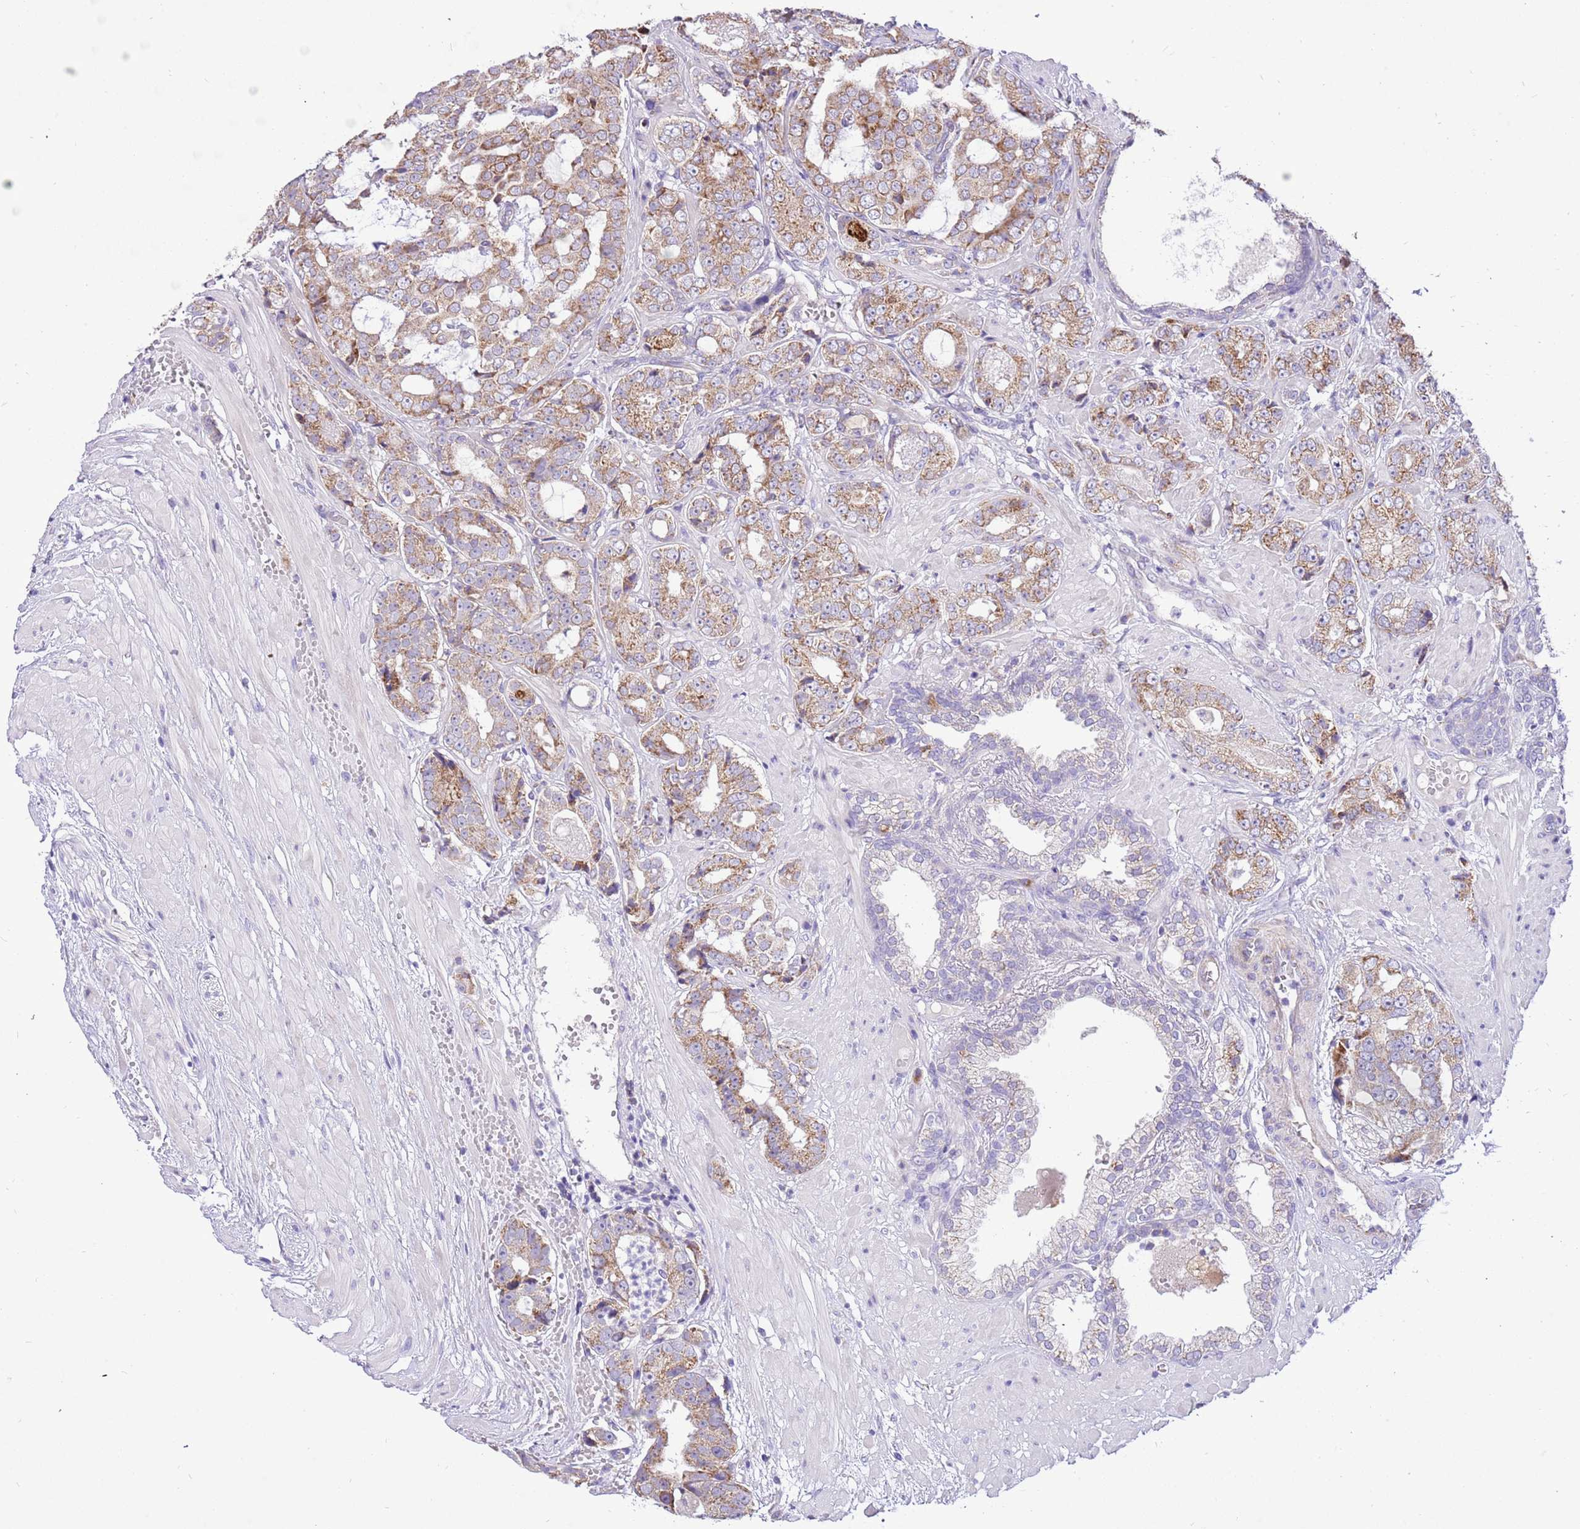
{"staining": {"intensity": "moderate", "quantity": ">75%", "location": "cytoplasmic/membranous"}, "tissue": "prostate cancer", "cell_type": "Tumor cells", "image_type": "cancer", "snomed": [{"axis": "morphology", "description": "Adenocarcinoma, High grade"}, {"axis": "topography", "description": "Prostate"}], "caption": "Moderate cytoplasmic/membranous positivity is appreciated in about >75% of tumor cells in prostate cancer. (brown staining indicates protein expression, while blue staining denotes nuclei).", "gene": "COX17", "patient": {"sex": "male", "age": 71}}